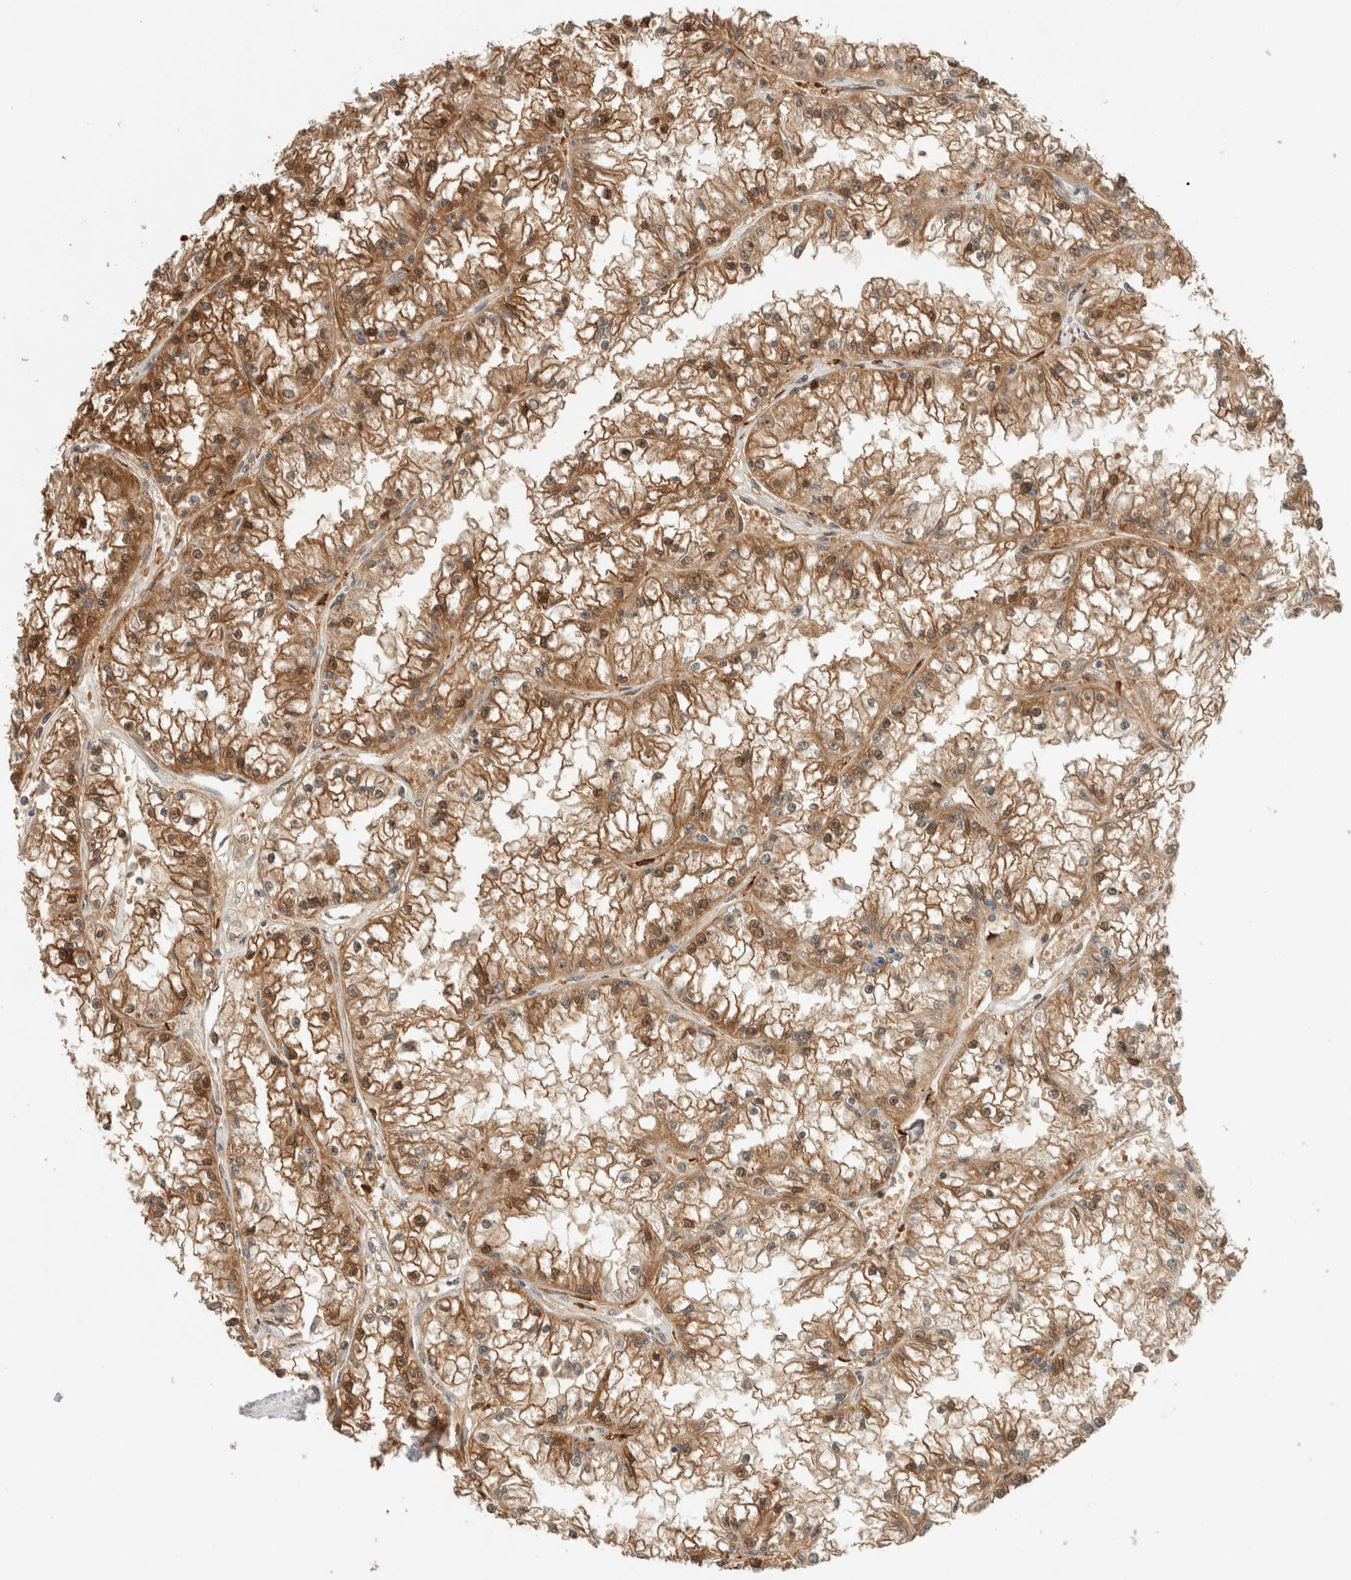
{"staining": {"intensity": "moderate", "quantity": ">75%", "location": "cytoplasmic/membranous,nuclear"}, "tissue": "renal cancer", "cell_type": "Tumor cells", "image_type": "cancer", "snomed": [{"axis": "morphology", "description": "Adenocarcinoma, NOS"}, {"axis": "topography", "description": "Kidney"}], "caption": "Immunohistochemical staining of human renal cancer (adenocarcinoma) displays moderate cytoplasmic/membranous and nuclear protein positivity in about >75% of tumor cells.", "gene": "CA13", "patient": {"sex": "male", "age": 56}}